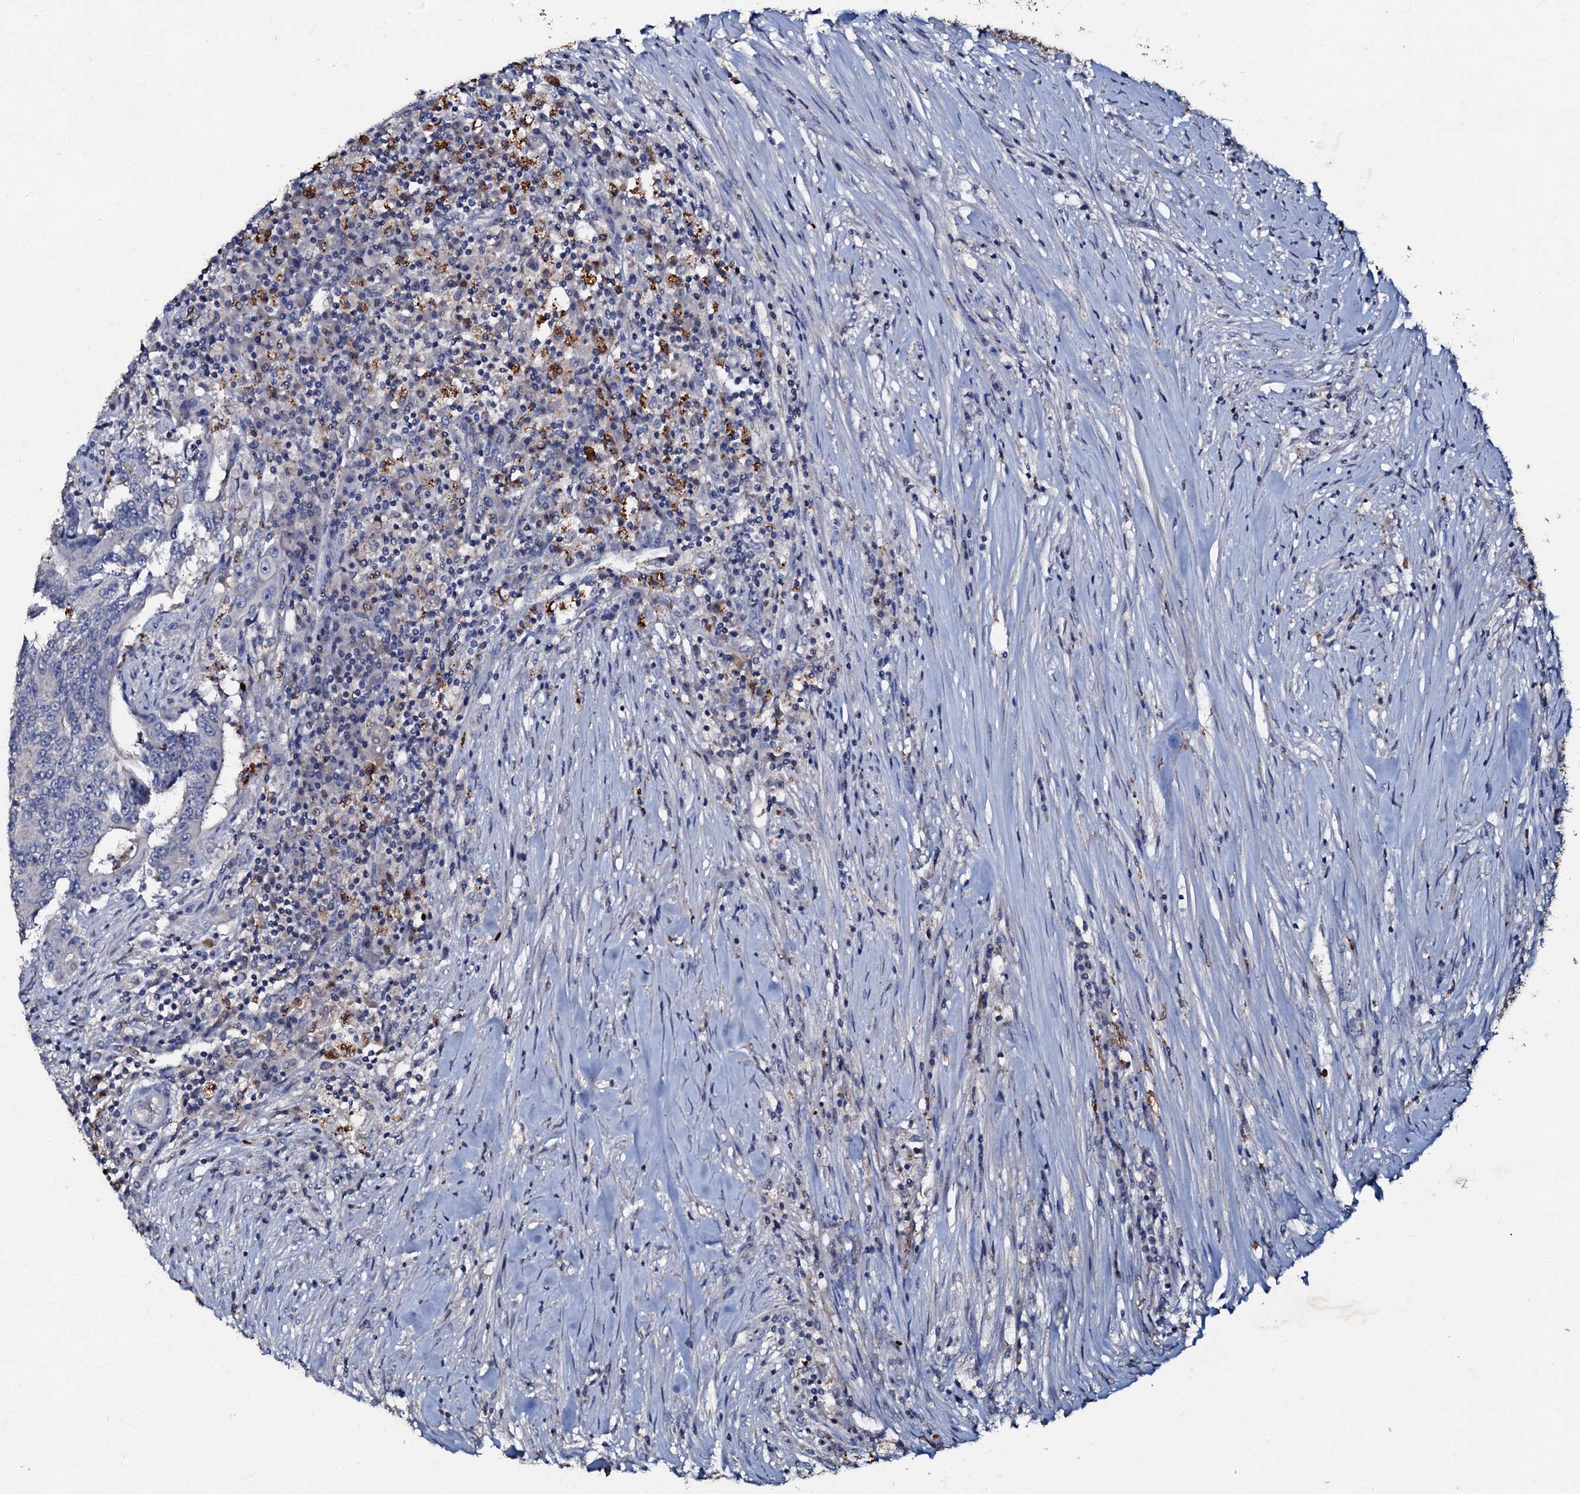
{"staining": {"intensity": "negative", "quantity": "none", "location": "none"}, "tissue": "colorectal cancer", "cell_type": "Tumor cells", "image_type": "cancer", "snomed": [{"axis": "morphology", "description": "Adenocarcinoma, NOS"}, {"axis": "topography", "description": "Colon"}], "caption": "Adenocarcinoma (colorectal) was stained to show a protein in brown. There is no significant positivity in tumor cells. (DAB immunohistochemistry, high magnification).", "gene": "MANSC4", "patient": {"sex": "male", "age": 83}}